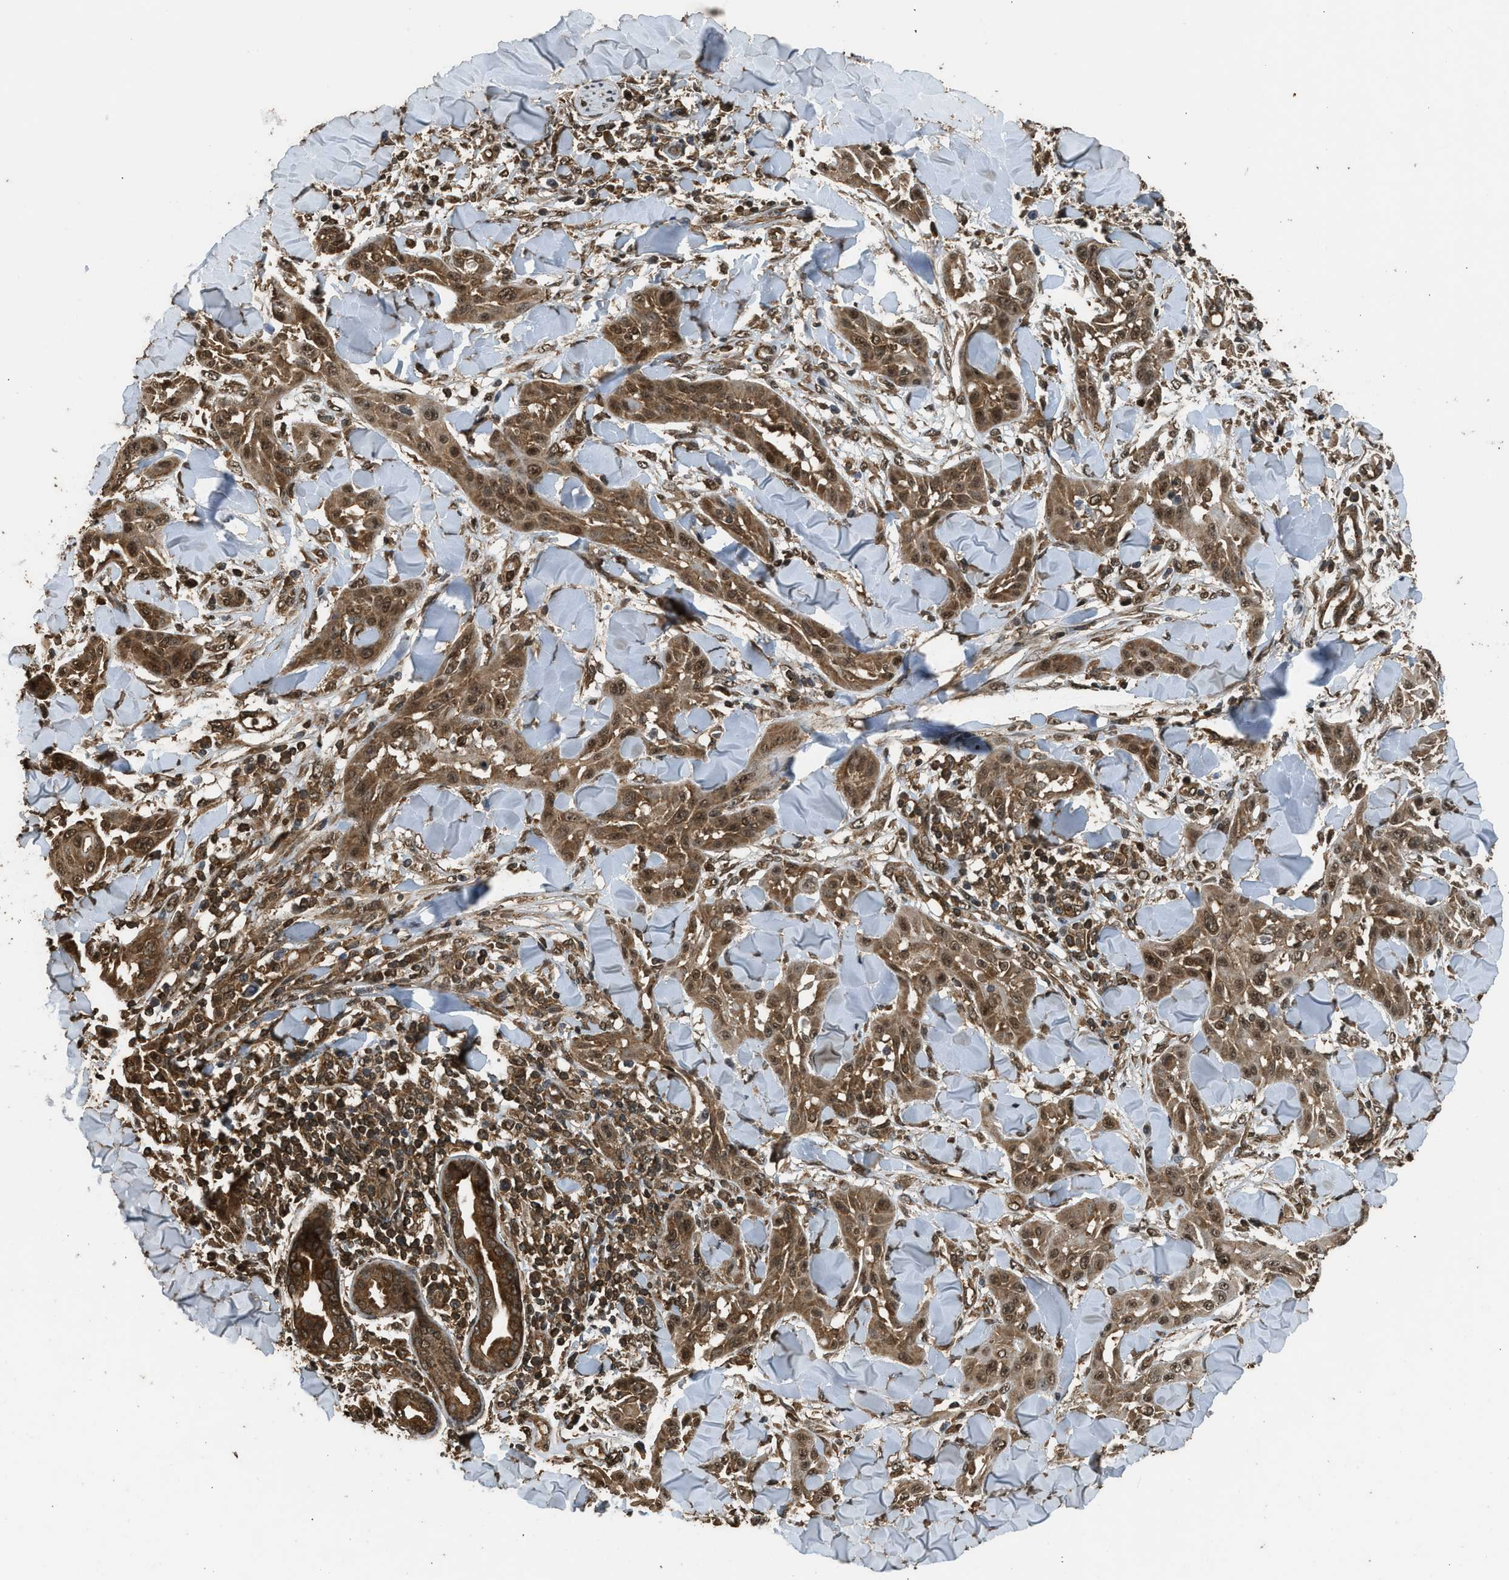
{"staining": {"intensity": "moderate", "quantity": ">75%", "location": "cytoplasmic/membranous,nuclear"}, "tissue": "skin cancer", "cell_type": "Tumor cells", "image_type": "cancer", "snomed": [{"axis": "morphology", "description": "Squamous cell carcinoma, NOS"}, {"axis": "topography", "description": "Skin"}], "caption": "Moderate cytoplasmic/membranous and nuclear expression is identified in about >75% of tumor cells in squamous cell carcinoma (skin).", "gene": "MYBL2", "patient": {"sex": "male", "age": 24}}